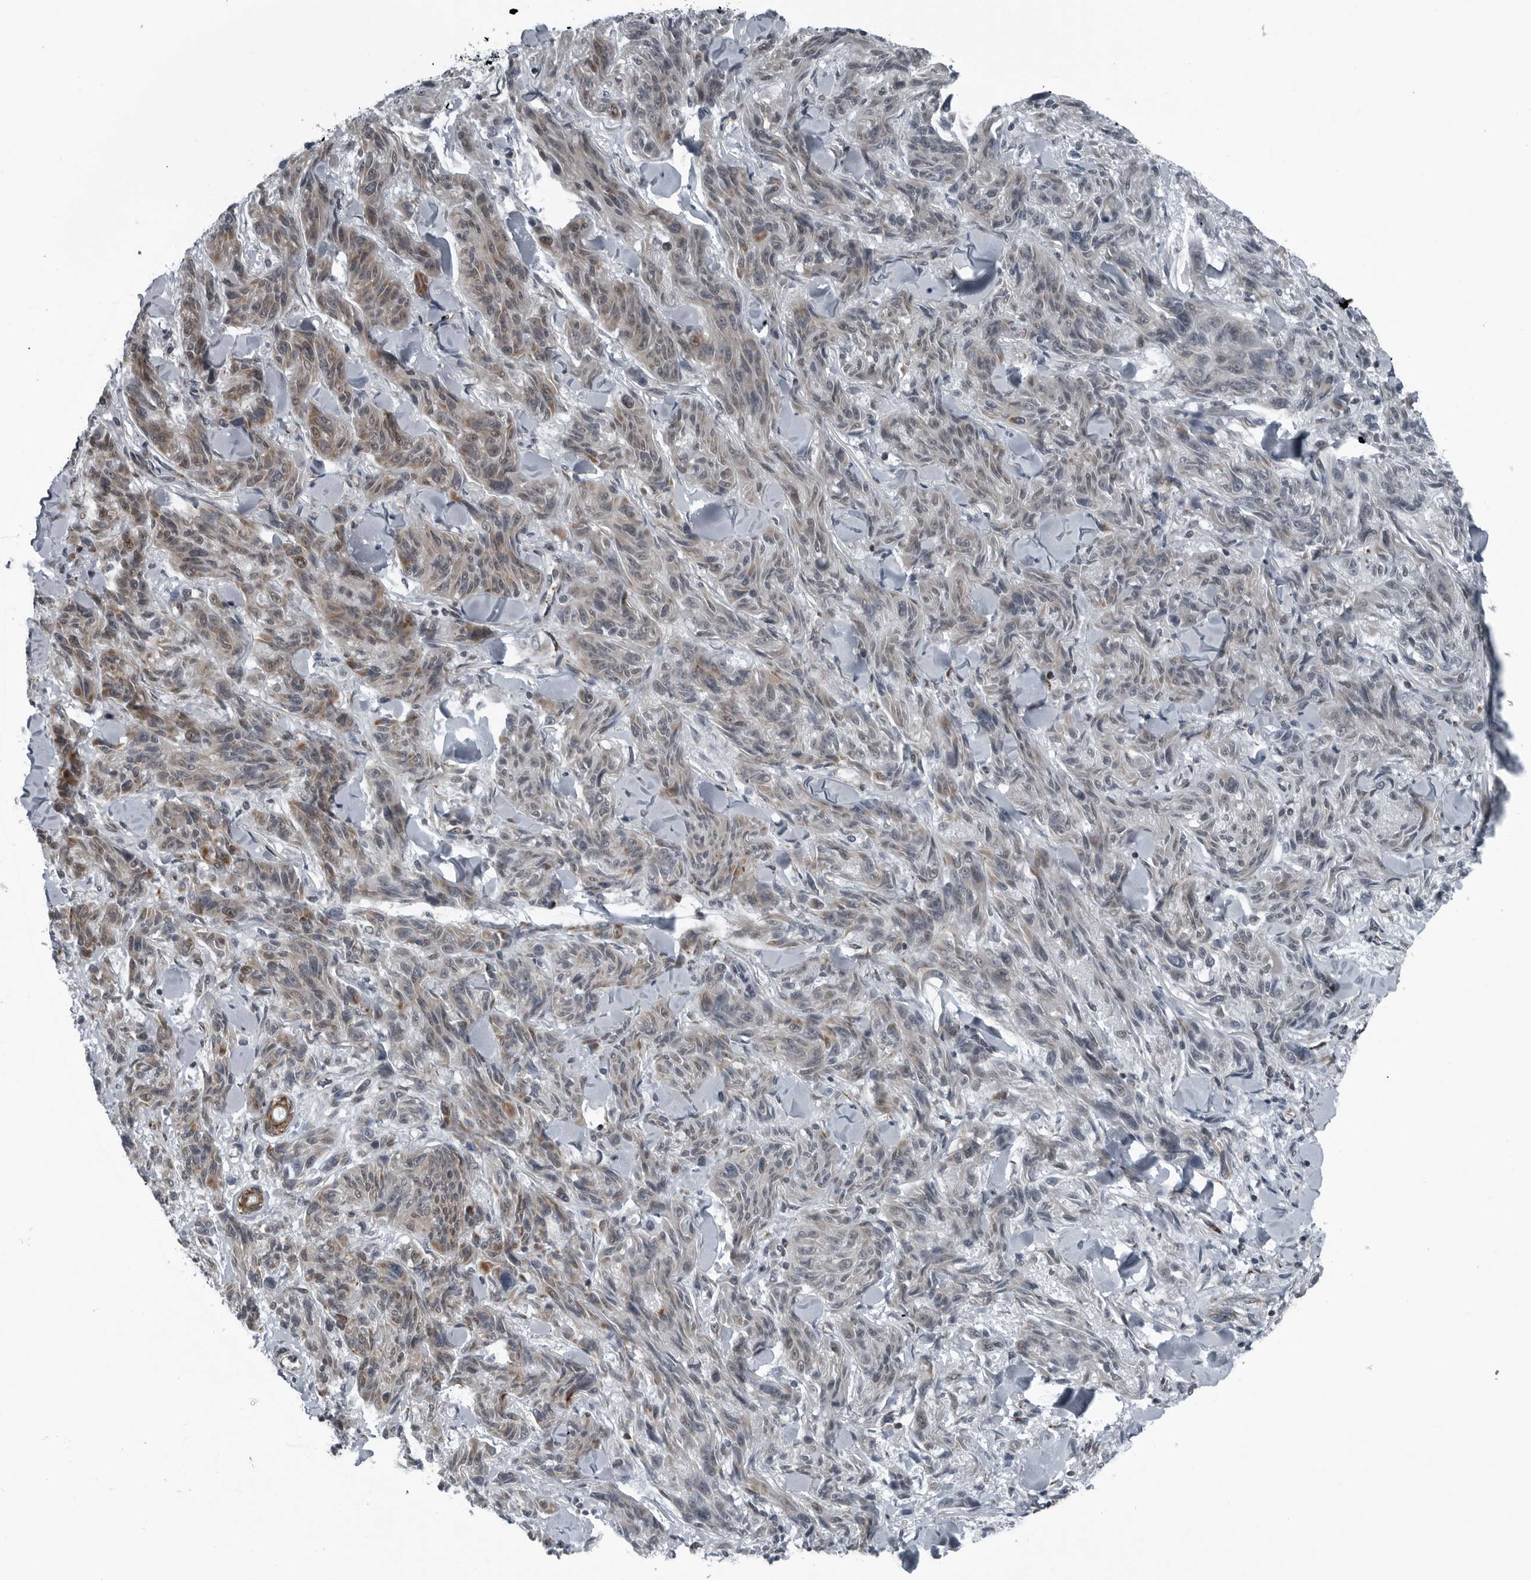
{"staining": {"intensity": "weak", "quantity": "25%-75%", "location": "cytoplasmic/membranous"}, "tissue": "melanoma", "cell_type": "Tumor cells", "image_type": "cancer", "snomed": [{"axis": "morphology", "description": "Malignant melanoma, NOS"}, {"axis": "topography", "description": "Skin"}], "caption": "Immunohistochemistry (DAB (3,3'-diaminobenzidine)) staining of malignant melanoma shows weak cytoplasmic/membranous protein staining in about 25%-75% of tumor cells.", "gene": "GAK", "patient": {"sex": "male", "age": 53}}